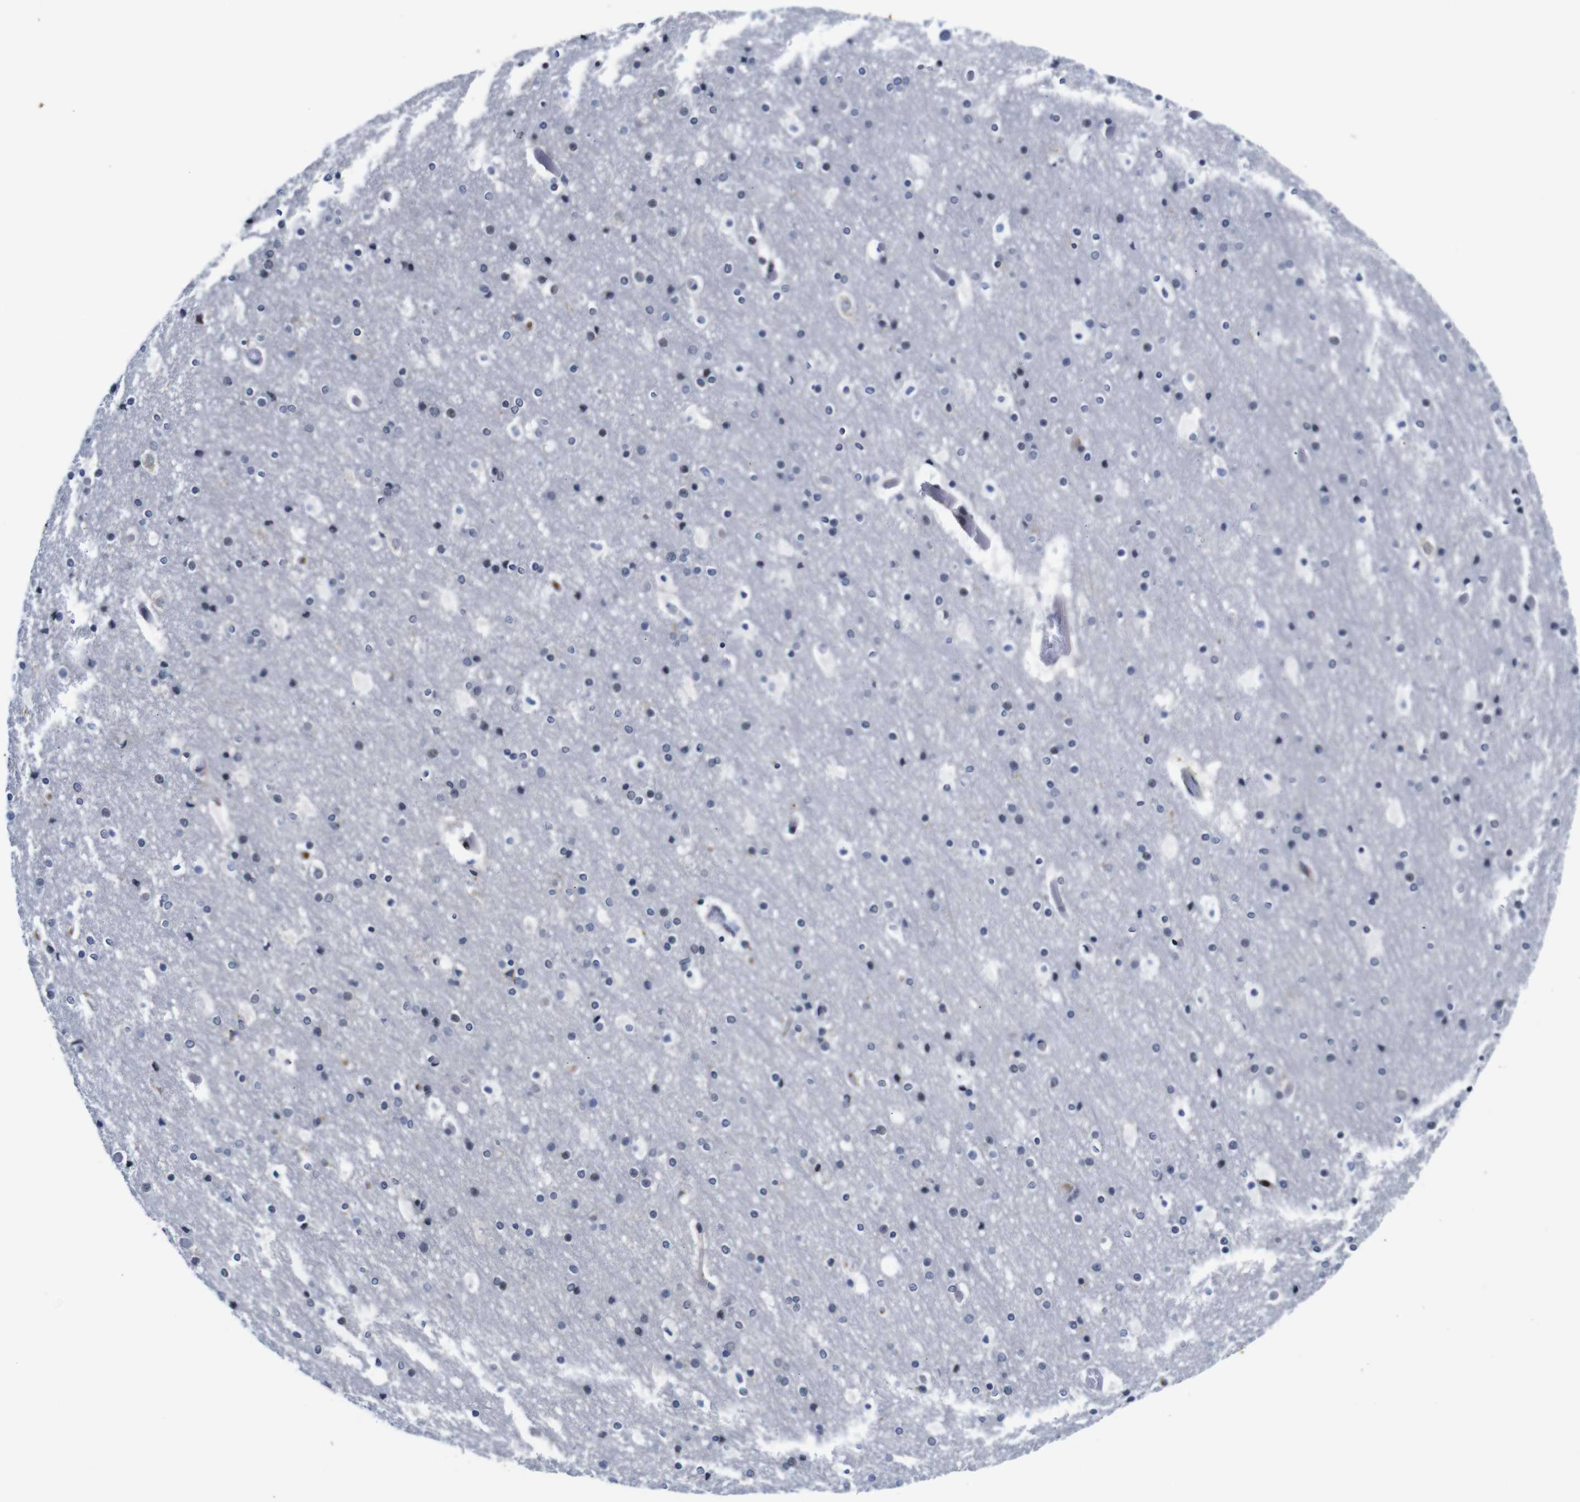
{"staining": {"intensity": "negative", "quantity": "none", "location": "none"}, "tissue": "cerebral cortex", "cell_type": "Endothelial cells", "image_type": "normal", "snomed": [{"axis": "morphology", "description": "Normal tissue, NOS"}, {"axis": "topography", "description": "Cerebral cortex"}], "caption": "This is an immunohistochemistry image of normal cerebral cortex. There is no staining in endothelial cells.", "gene": "FURIN", "patient": {"sex": "male", "age": 57}}